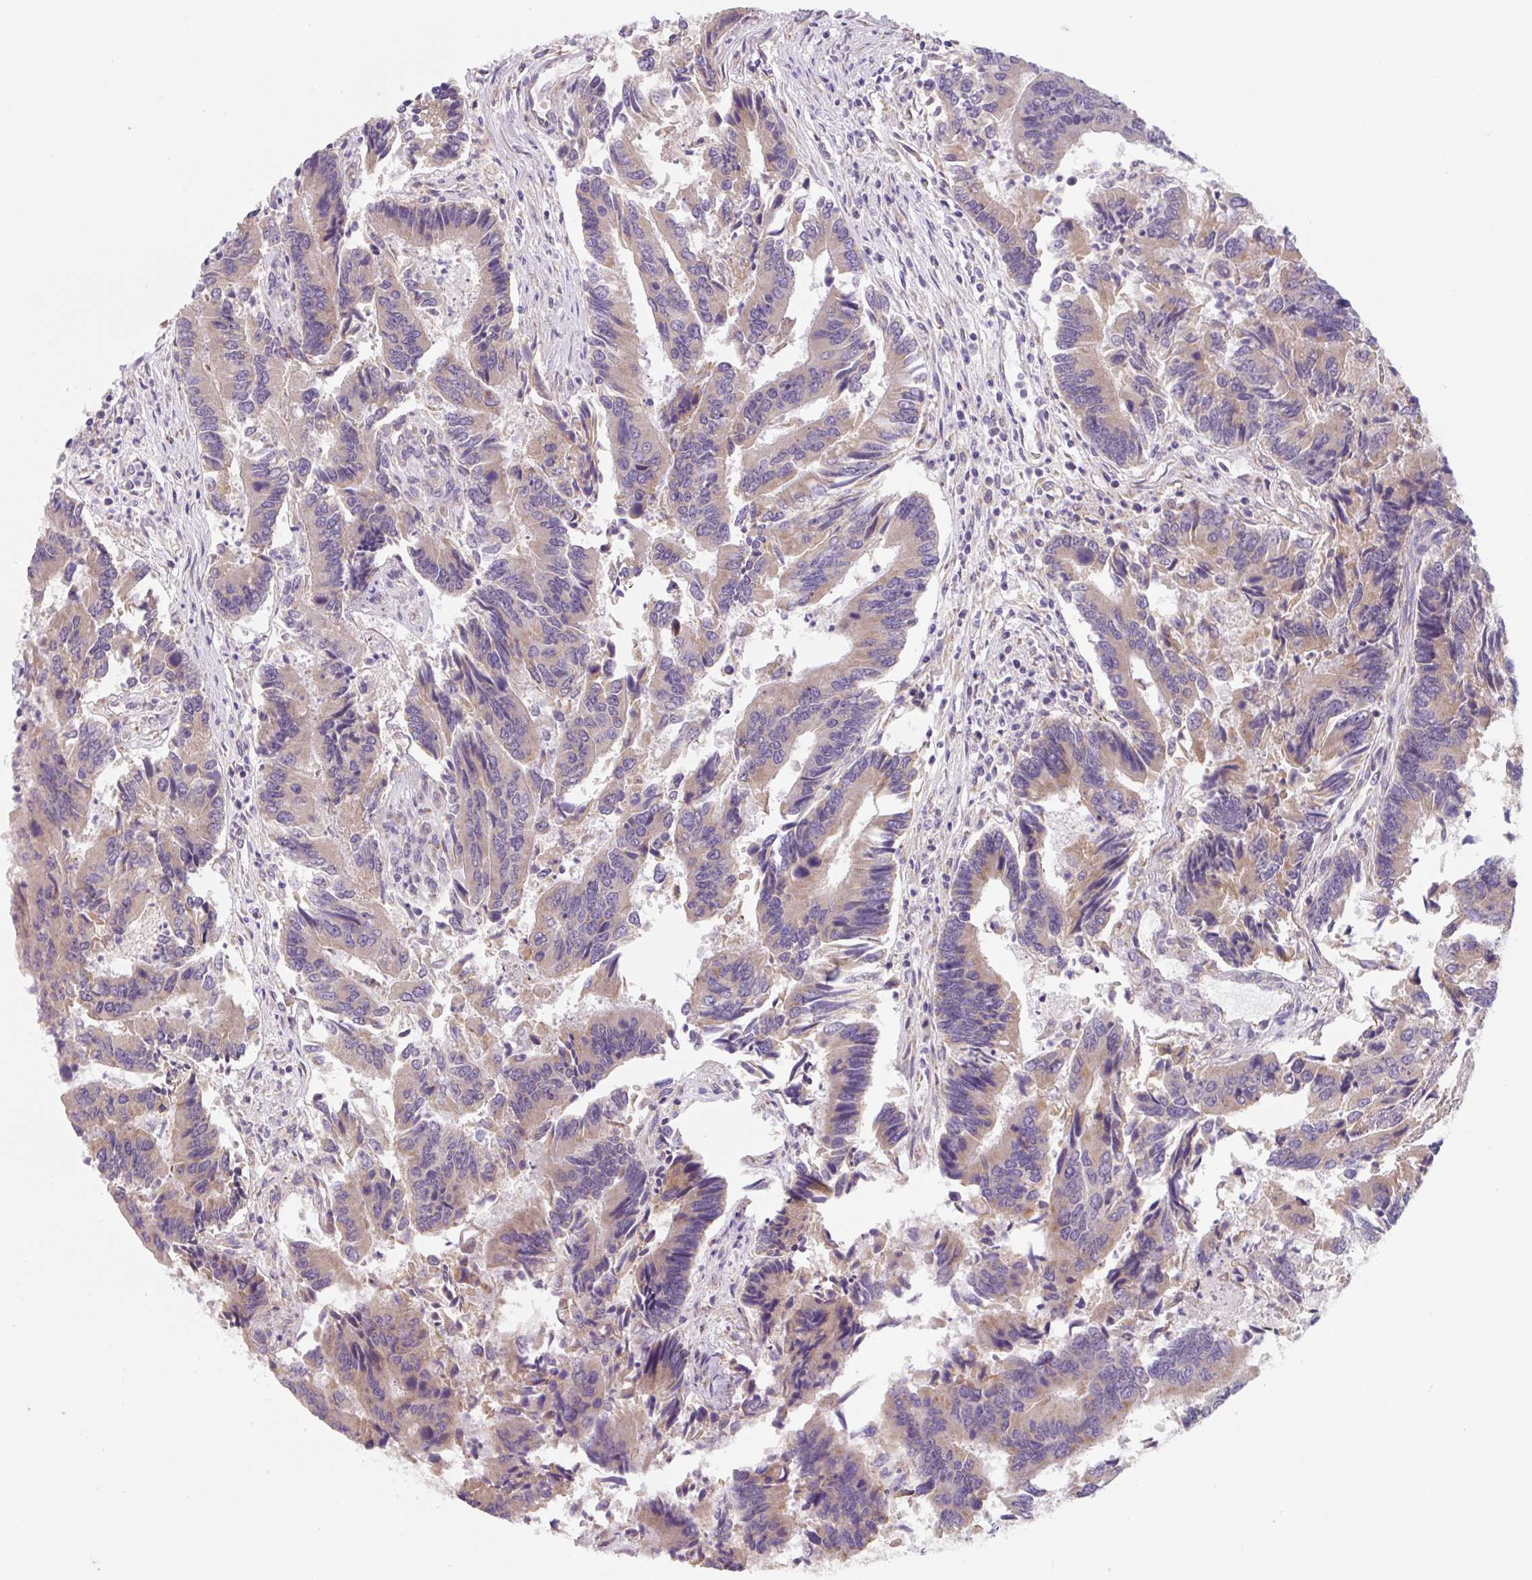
{"staining": {"intensity": "weak", "quantity": "25%-75%", "location": "cytoplasmic/membranous"}, "tissue": "colorectal cancer", "cell_type": "Tumor cells", "image_type": "cancer", "snomed": [{"axis": "morphology", "description": "Adenocarcinoma, NOS"}, {"axis": "topography", "description": "Colon"}], "caption": "A micrograph of adenocarcinoma (colorectal) stained for a protein demonstrates weak cytoplasmic/membranous brown staining in tumor cells.", "gene": "FZD5", "patient": {"sex": "female", "age": 67}}